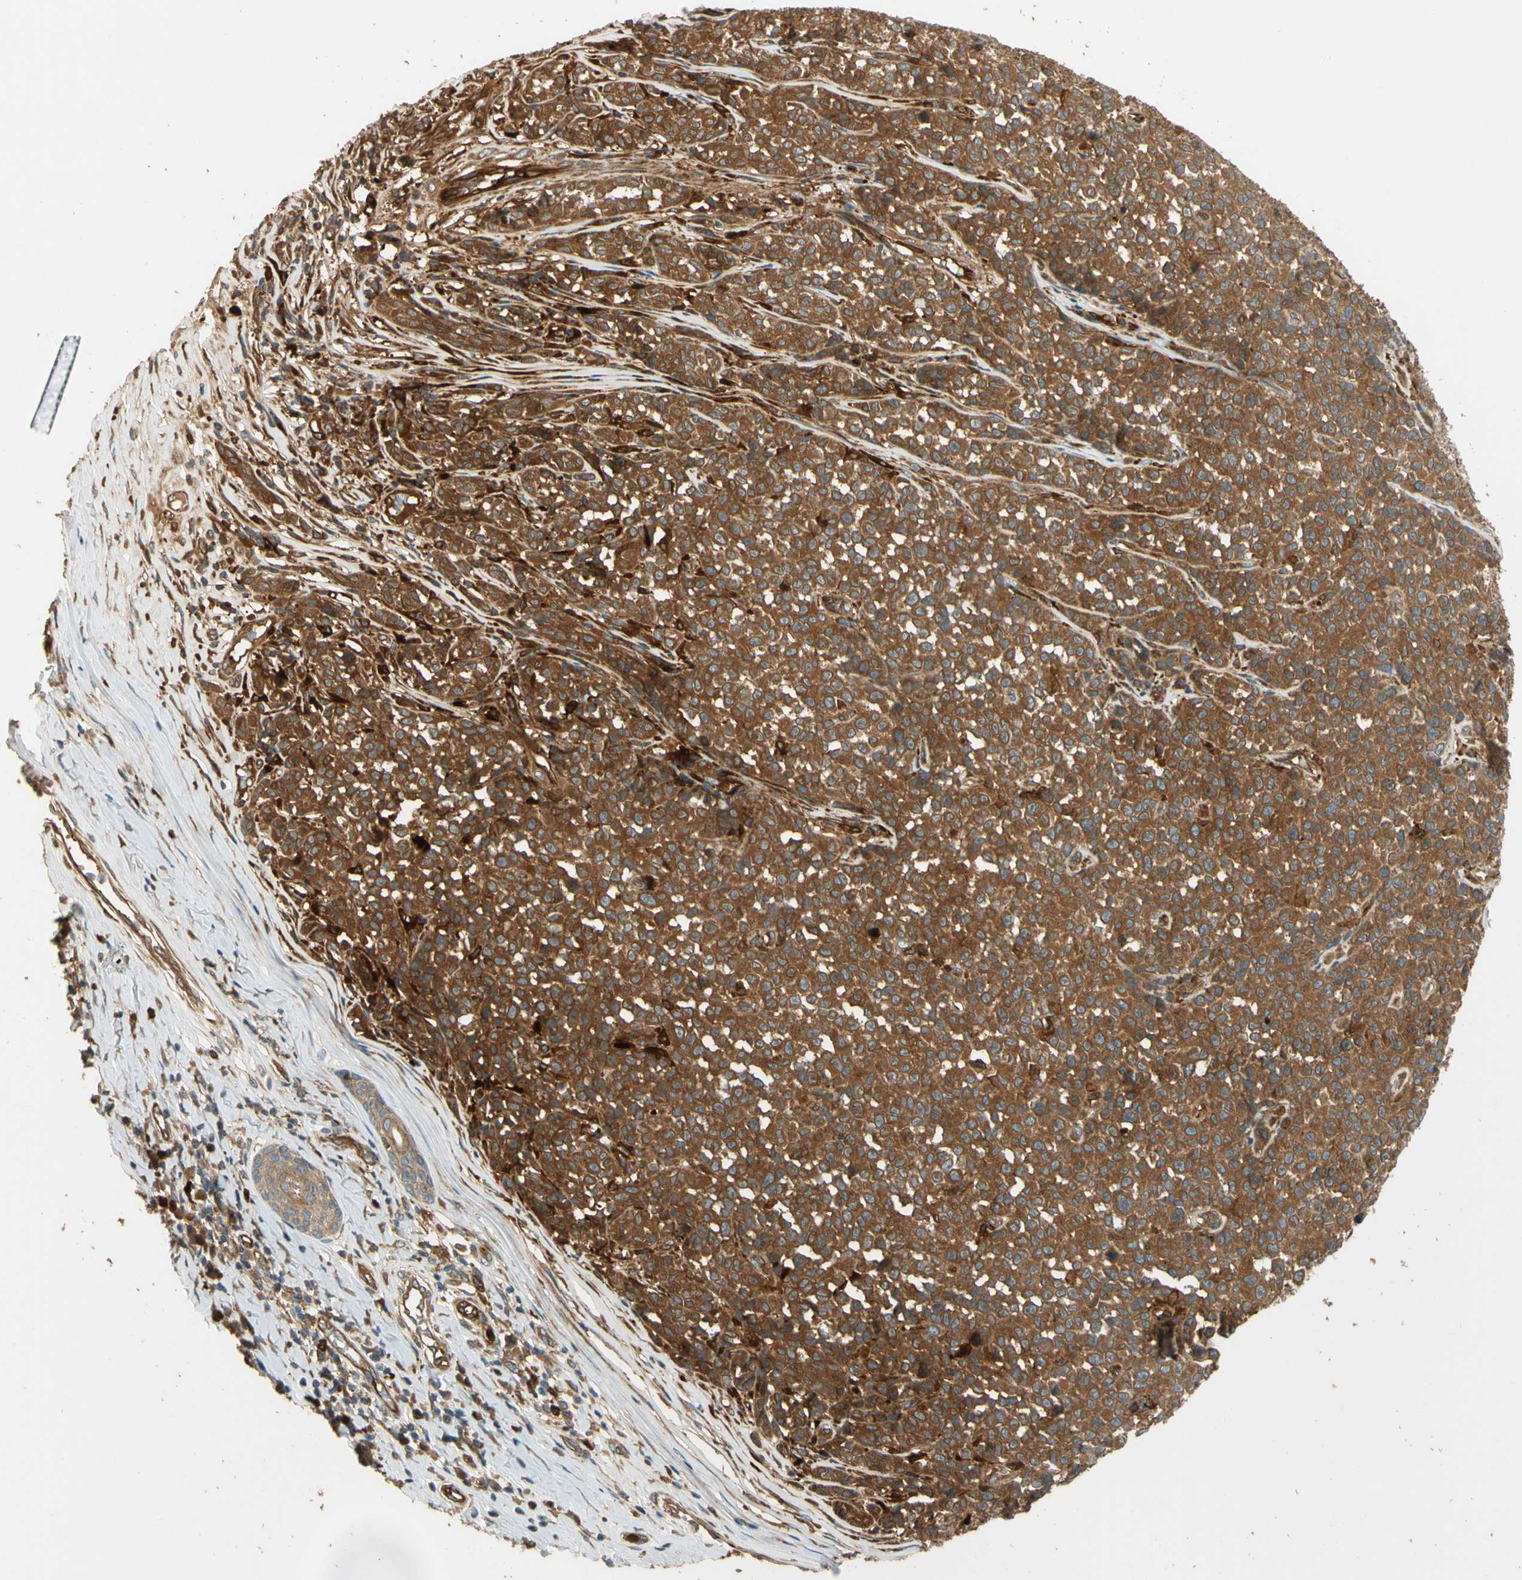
{"staining": {"intensity": "strong", "quantity": ">75%", "location": "cytoplasmic/membranous"}, "tissue": "melanoma", "cell_type": "Tumor cells", "image_type": "cancer", "snomed": [{"axis": "morphology", "description": "Malignant melanoma, NOS"}, {"axis": "topography", "description": "Skin"}], "caption": "Malignant melanoma stained with a protein marker demonstrates strong staining in tumor cells.", "gene": "PARP14", "patient": {"sex": "female", "age": 82}}